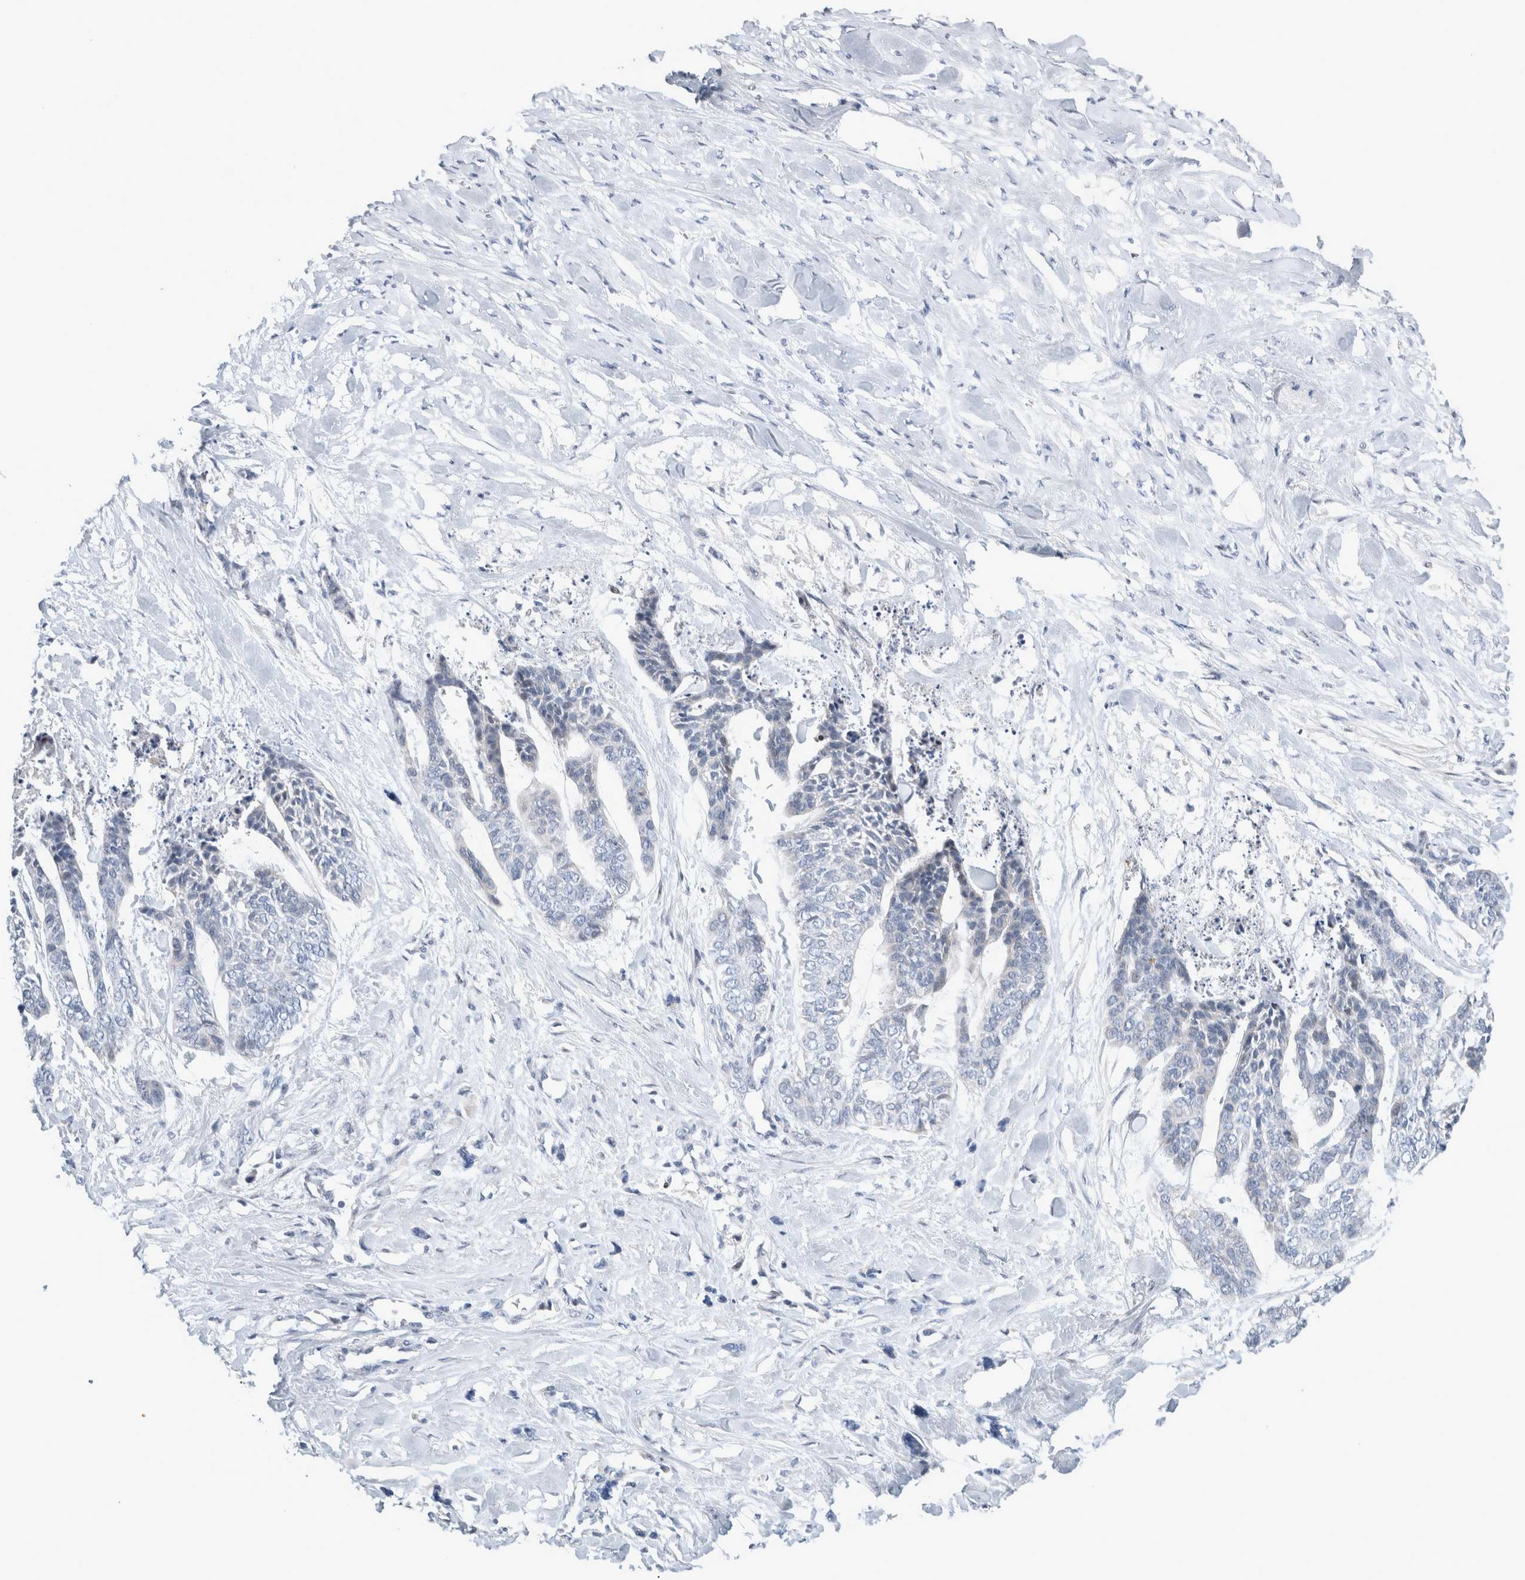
{"staining": {"intensity": "negative", "quantity": "none", "location": "none"}, "tissue": "skin cancer", "cell_type": "Tumor cells", "image_type": "cancer", "snomed": [{"axis": "morphology", "description": "Basal cell carcinoma"}, {"axis": "topography", "description": "Skin"}], "caption": "High power microscopy histopathology image of an immunohistochemistry micrograph of skin cancer, revealing no significant expression in tumor cells.", "gene": "AGMAT", "patient": {"sex": "female", "age": 64}}